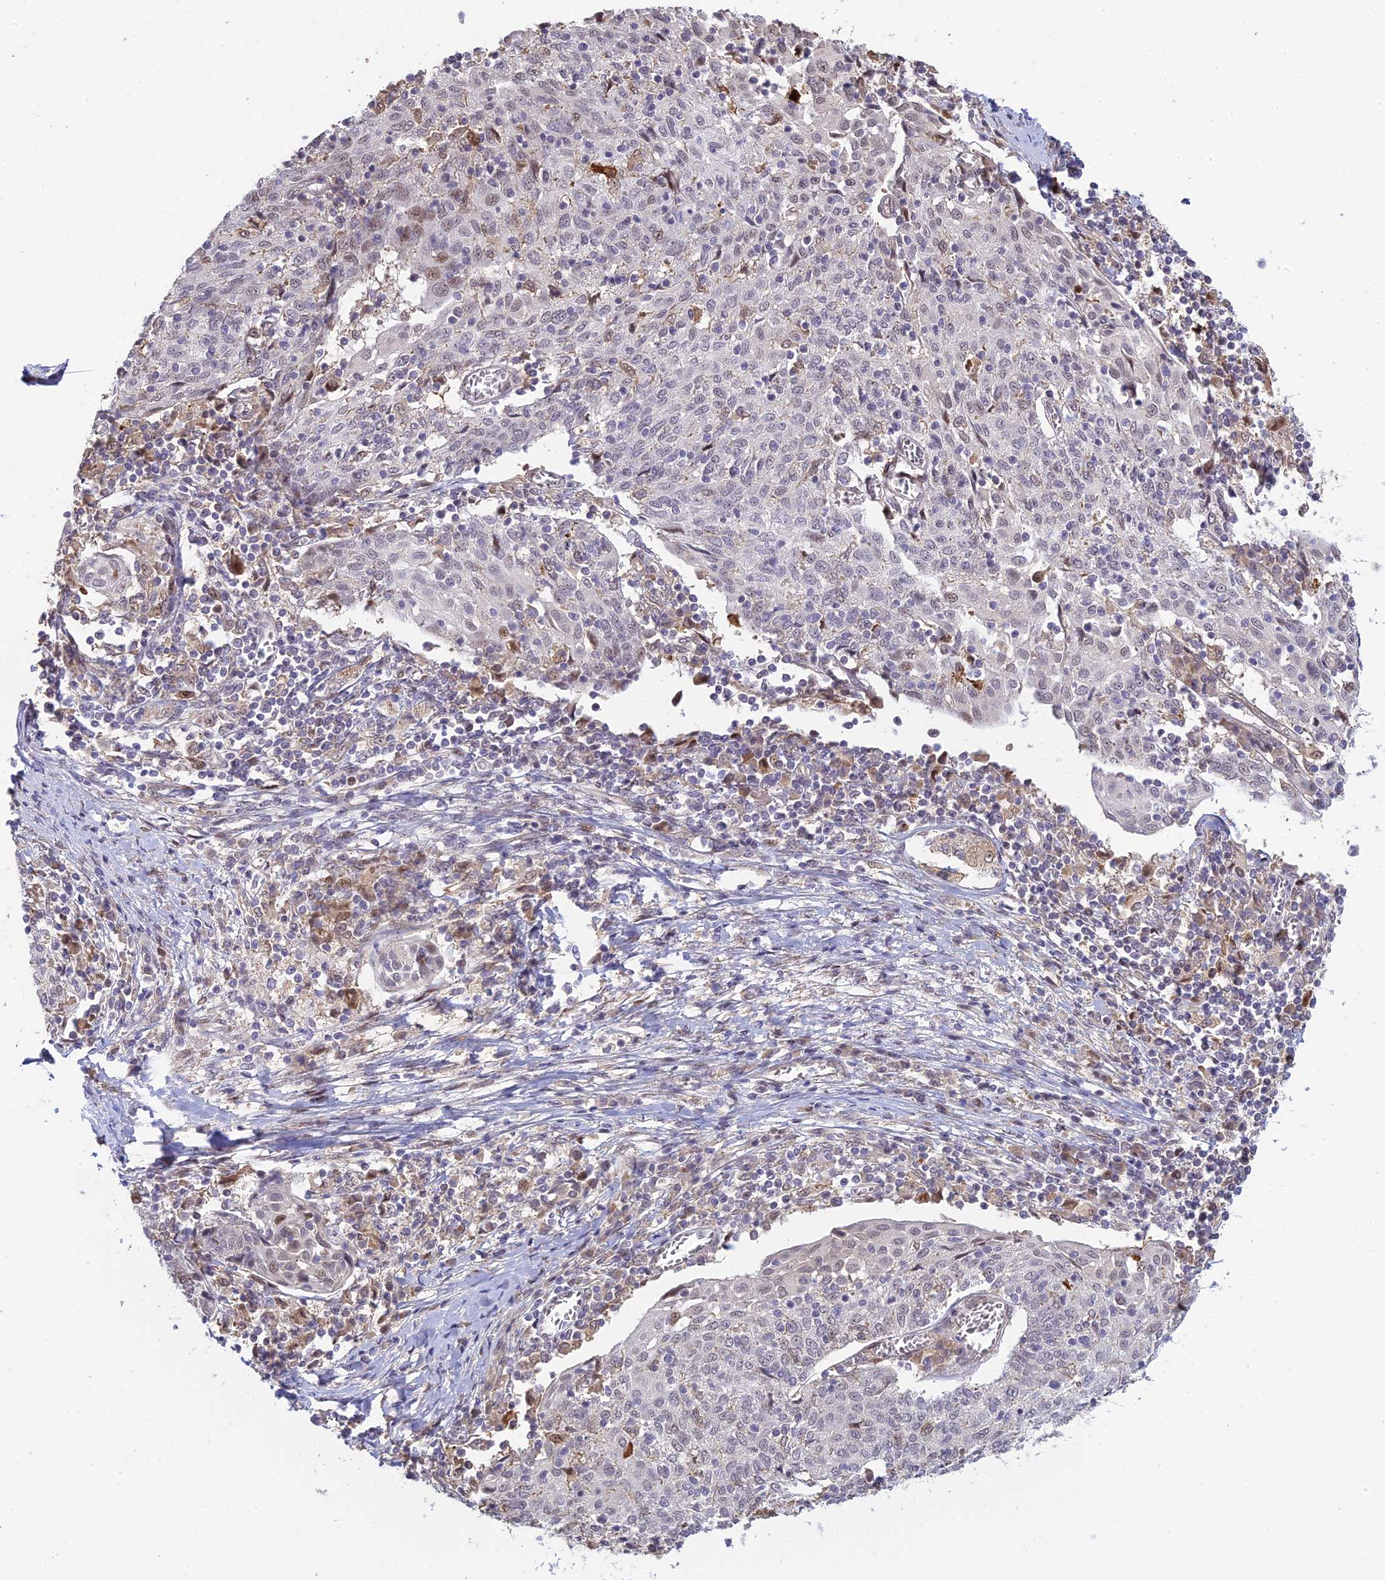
{"staining": {"intensity": "weak", "quantity": "<25%", "location": "nuclear"}, "tissue": "cervical cancer", "cell_type": "Tumor cells", "image_type": "cancer", "snomed": [{"axis": "morphology", "description": "Squamous cell carcinoma, NOS"}, {"axis": "topography", "description": "Cervix"}], "caption": "Histopathology image shows no significant protein positivity in tumor cells of squamous cell carcinoma (cervical). (Stains: DAB (3,3'-diaminobenzidine) immunohistochemistry with hematoxylin counter stain, Microscopy: brightfield microscopy at high magnification).", "gene": "UFSP2", "patient": {"sex": "female", "age": 52}}